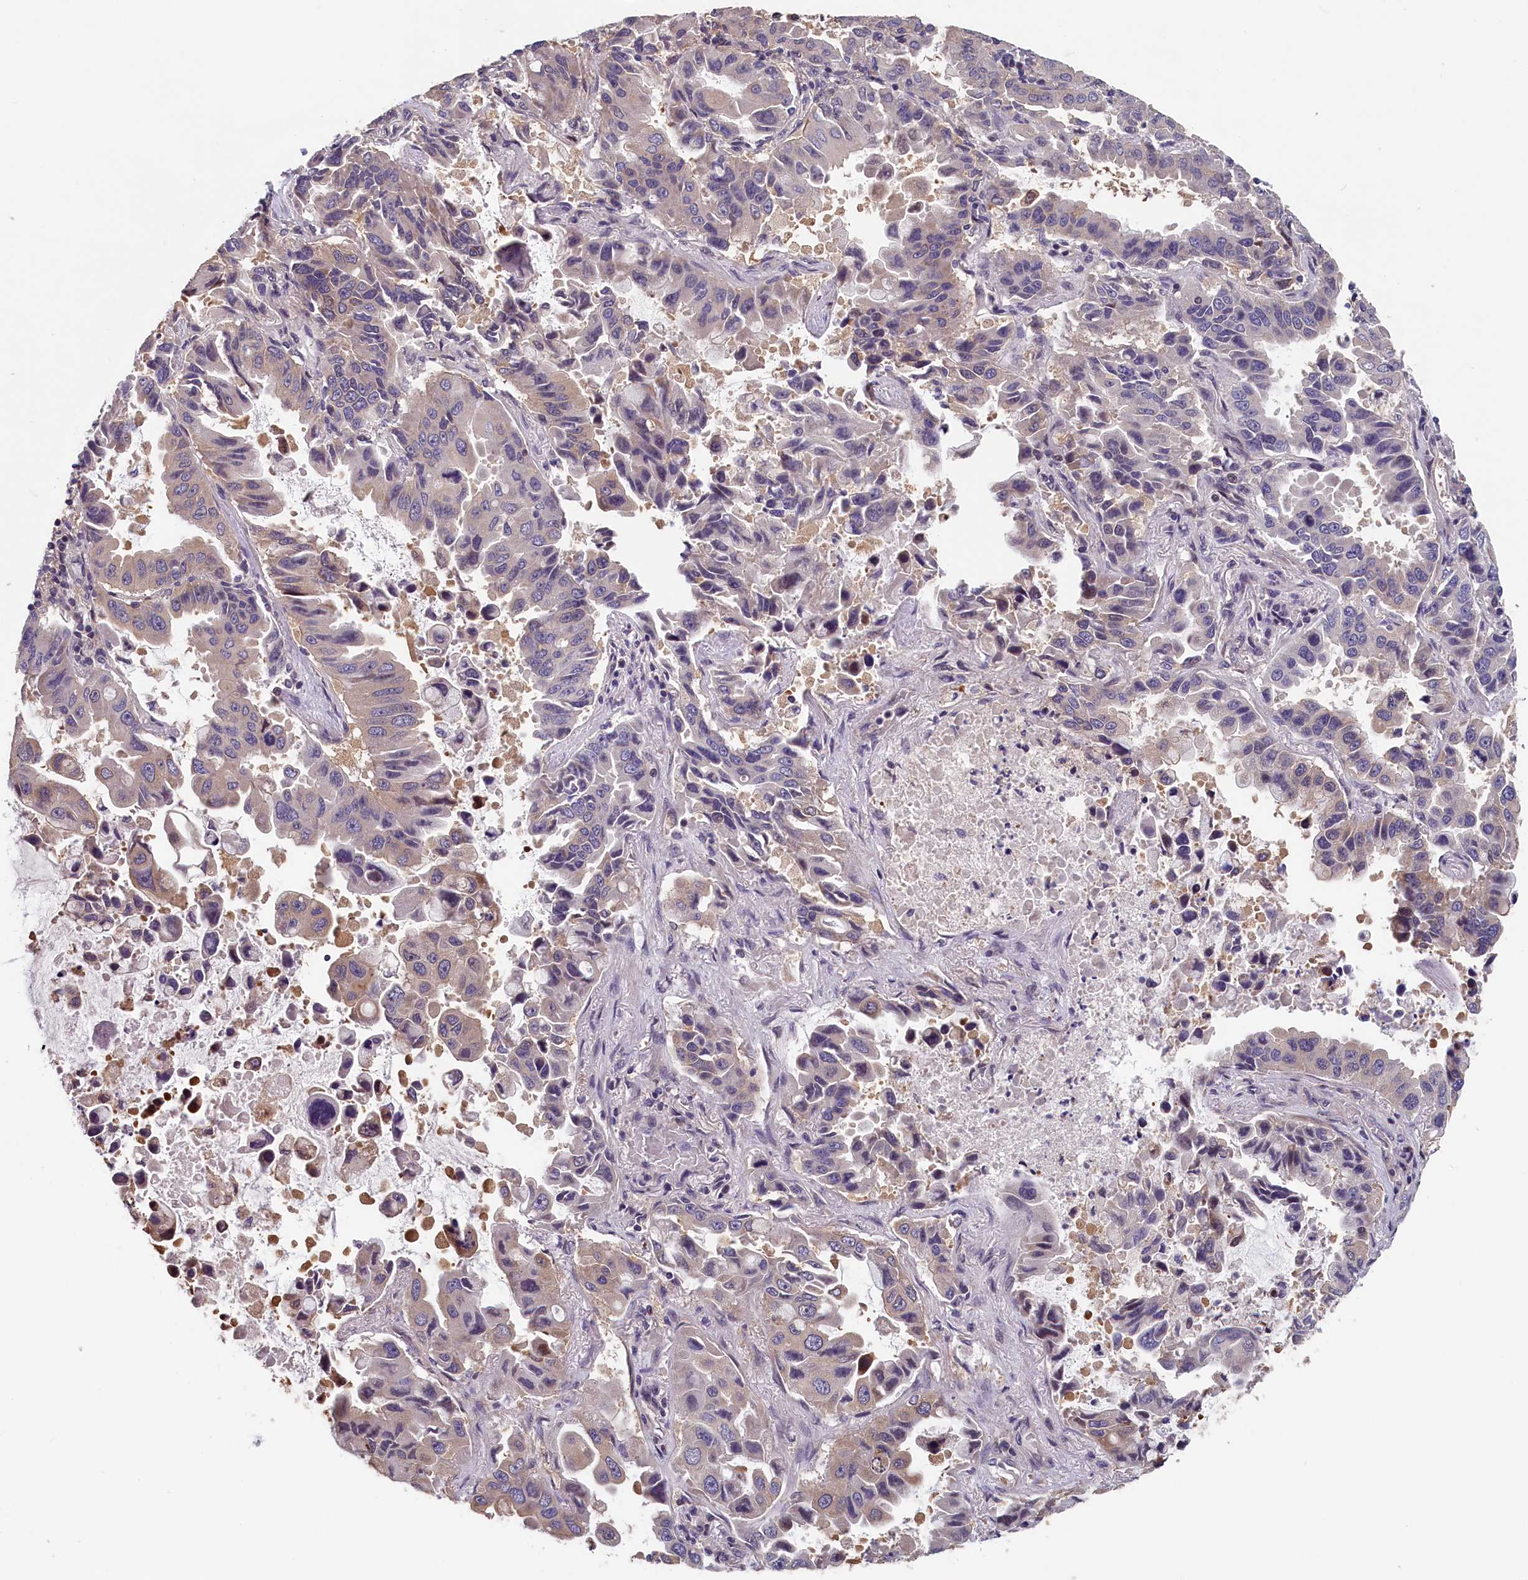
{"staining": {"intensity": "weak", "quantity": "25%-75%", "location": "cytoplasmic/membranous"}, "tissue": "lung cancer", "cell_type": "Tumor cells", "image_type": "cancer", "snomed": [{"axis": "morphology", "description": "Adenocarcinoma, NOS"}, {"axis": "topography", "description": "Lung"}], "caption": "This photomicrograph shows immunohistochemistry staining of human lung cancer (adenocarcinoma), with low weak cytoplasmic/membranous positivity in approximately 25%-75% of tumor cells.", "gene": "TMEM116", "patient": {"sex": "male", "age": 64}}